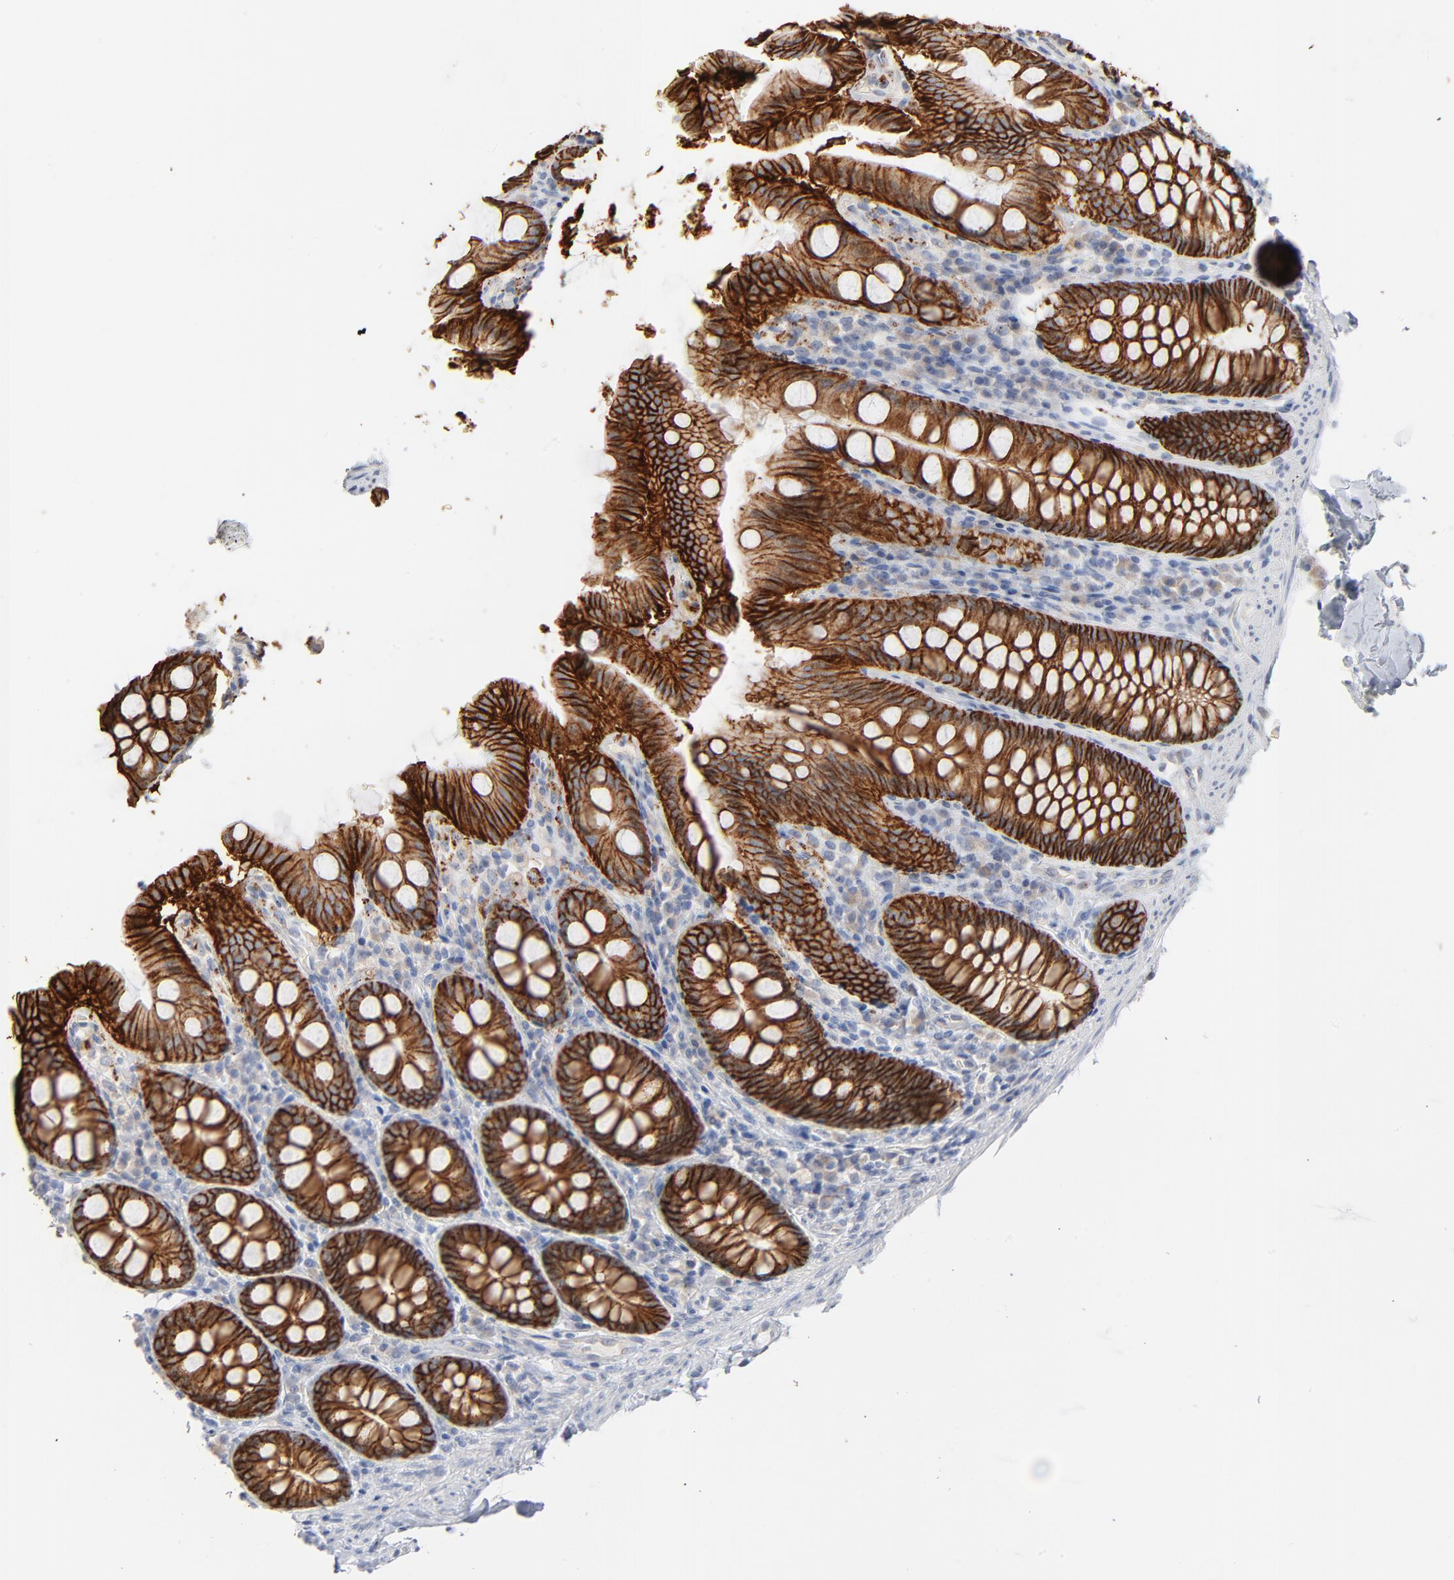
{"staining": {"intensity": "negative", "quantity": "none", "location": "none"}, "tissue": "colon", "cell_type": "Endothelial cells", "image_type": "normal", "snomed": [{"axis": "morphology", "description": "Normal tissue, NOS"}, {"axis": "topography", "description": "Colon"}], "caption": "The image shows no significant positivity in endothelial cells of colon. (DAB immunohistochemistry (IHC), high magnification).", "gene": "EPCAM", "patient": {"sex": "female", "age": 61}}